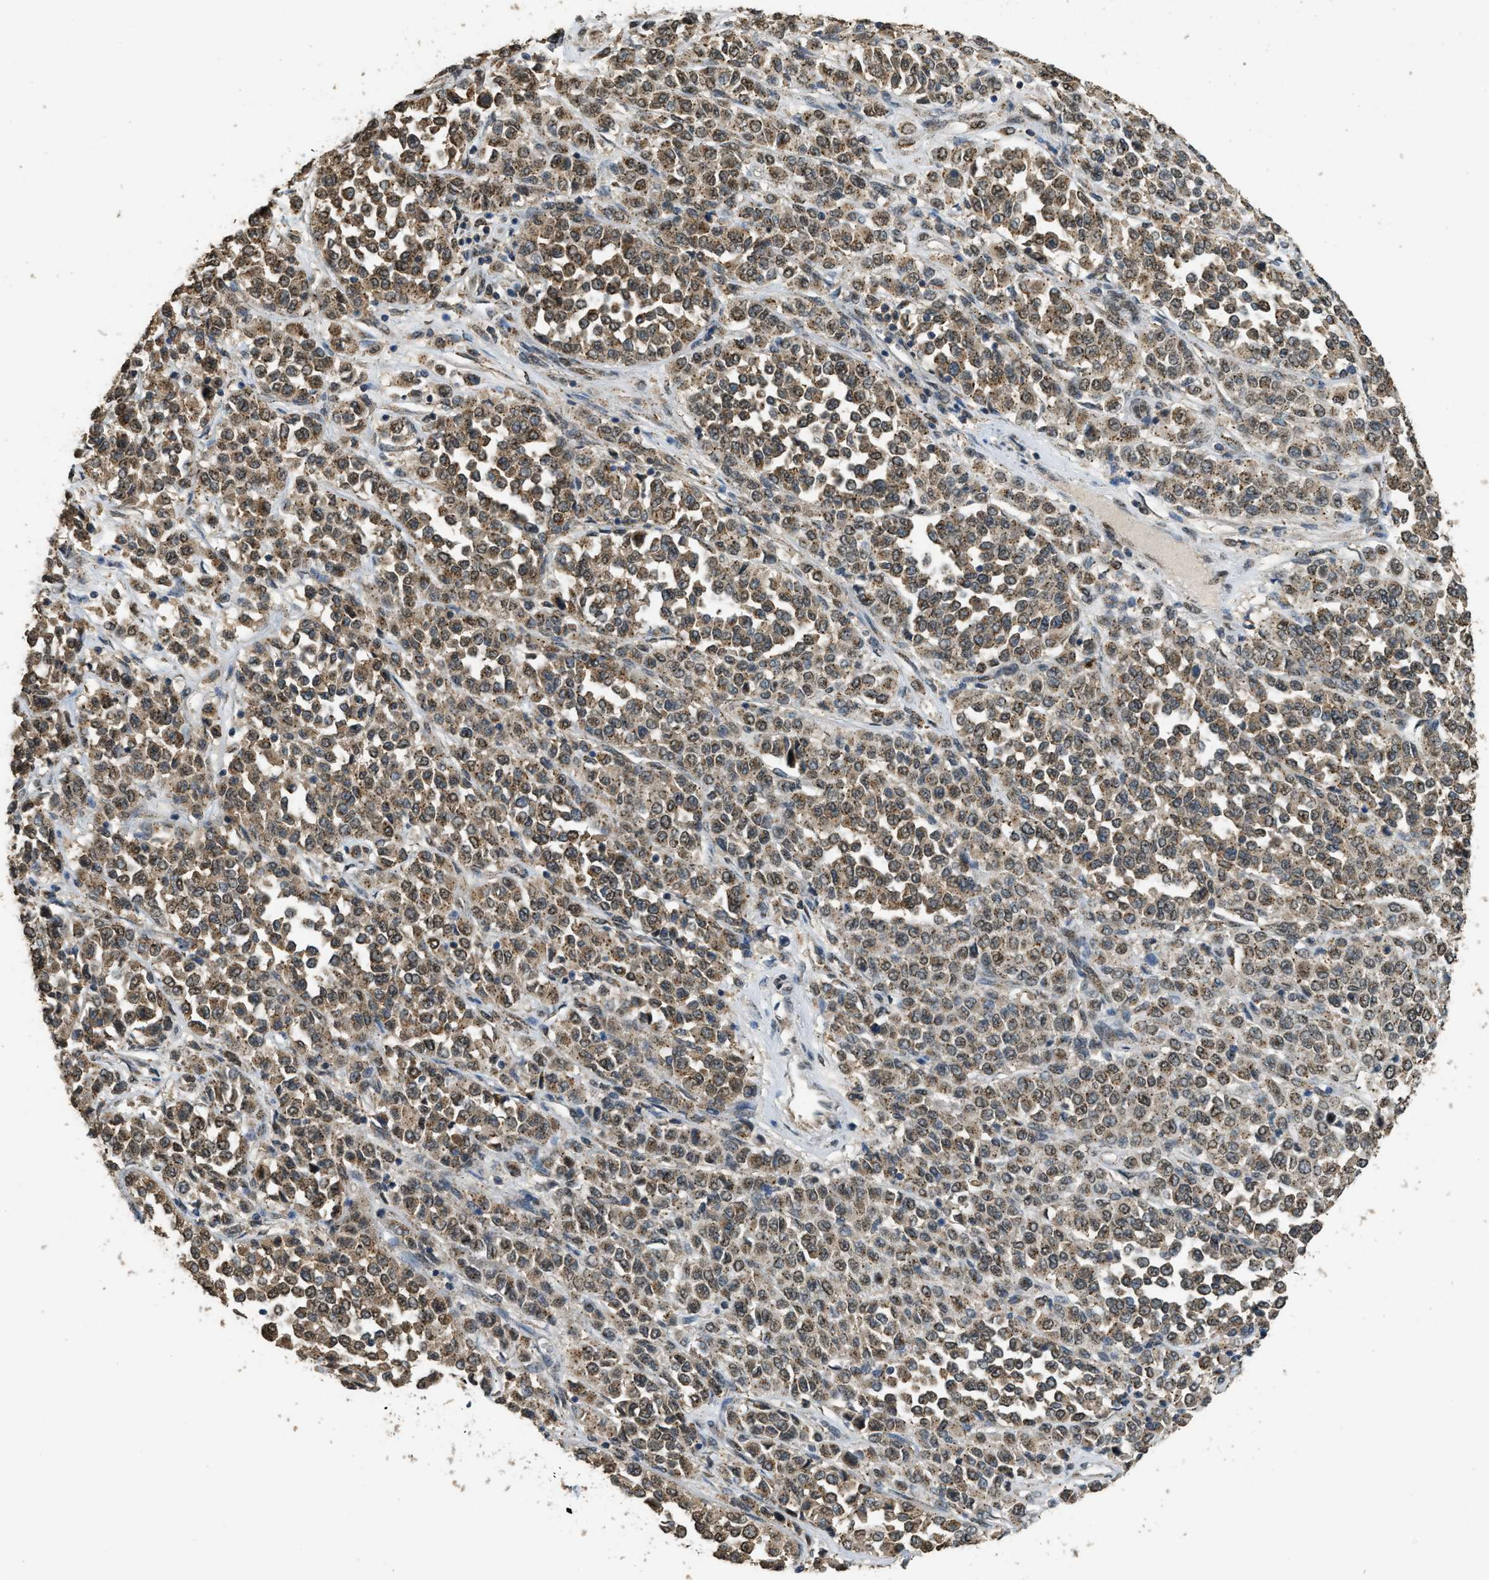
{"staining": {"intensity": "moderate", "quantity": ">75%", "location": "cytoplasmic/membranous"}, "tissue": "melanoma", "cell_type": "Tumor cells", "image_type": "cancer", "snomed": [{"axis": "morphology", "description": "Malignant melanoma, Metastatic site"}, {"axis": "topography", "description": "Pancreas"}], "caption": "Malignant melanoma (metastatic site) tissue demonstrates moderate cytoplasmic/membranous staining in approximately >75% of tumor cells The staining was performed using DAB, with brown indicating positive protein expression. Nuclei are stained blue with hematoxylin.", "gene": "IPO7", "patient": {"sex": "female", "age": 30}}